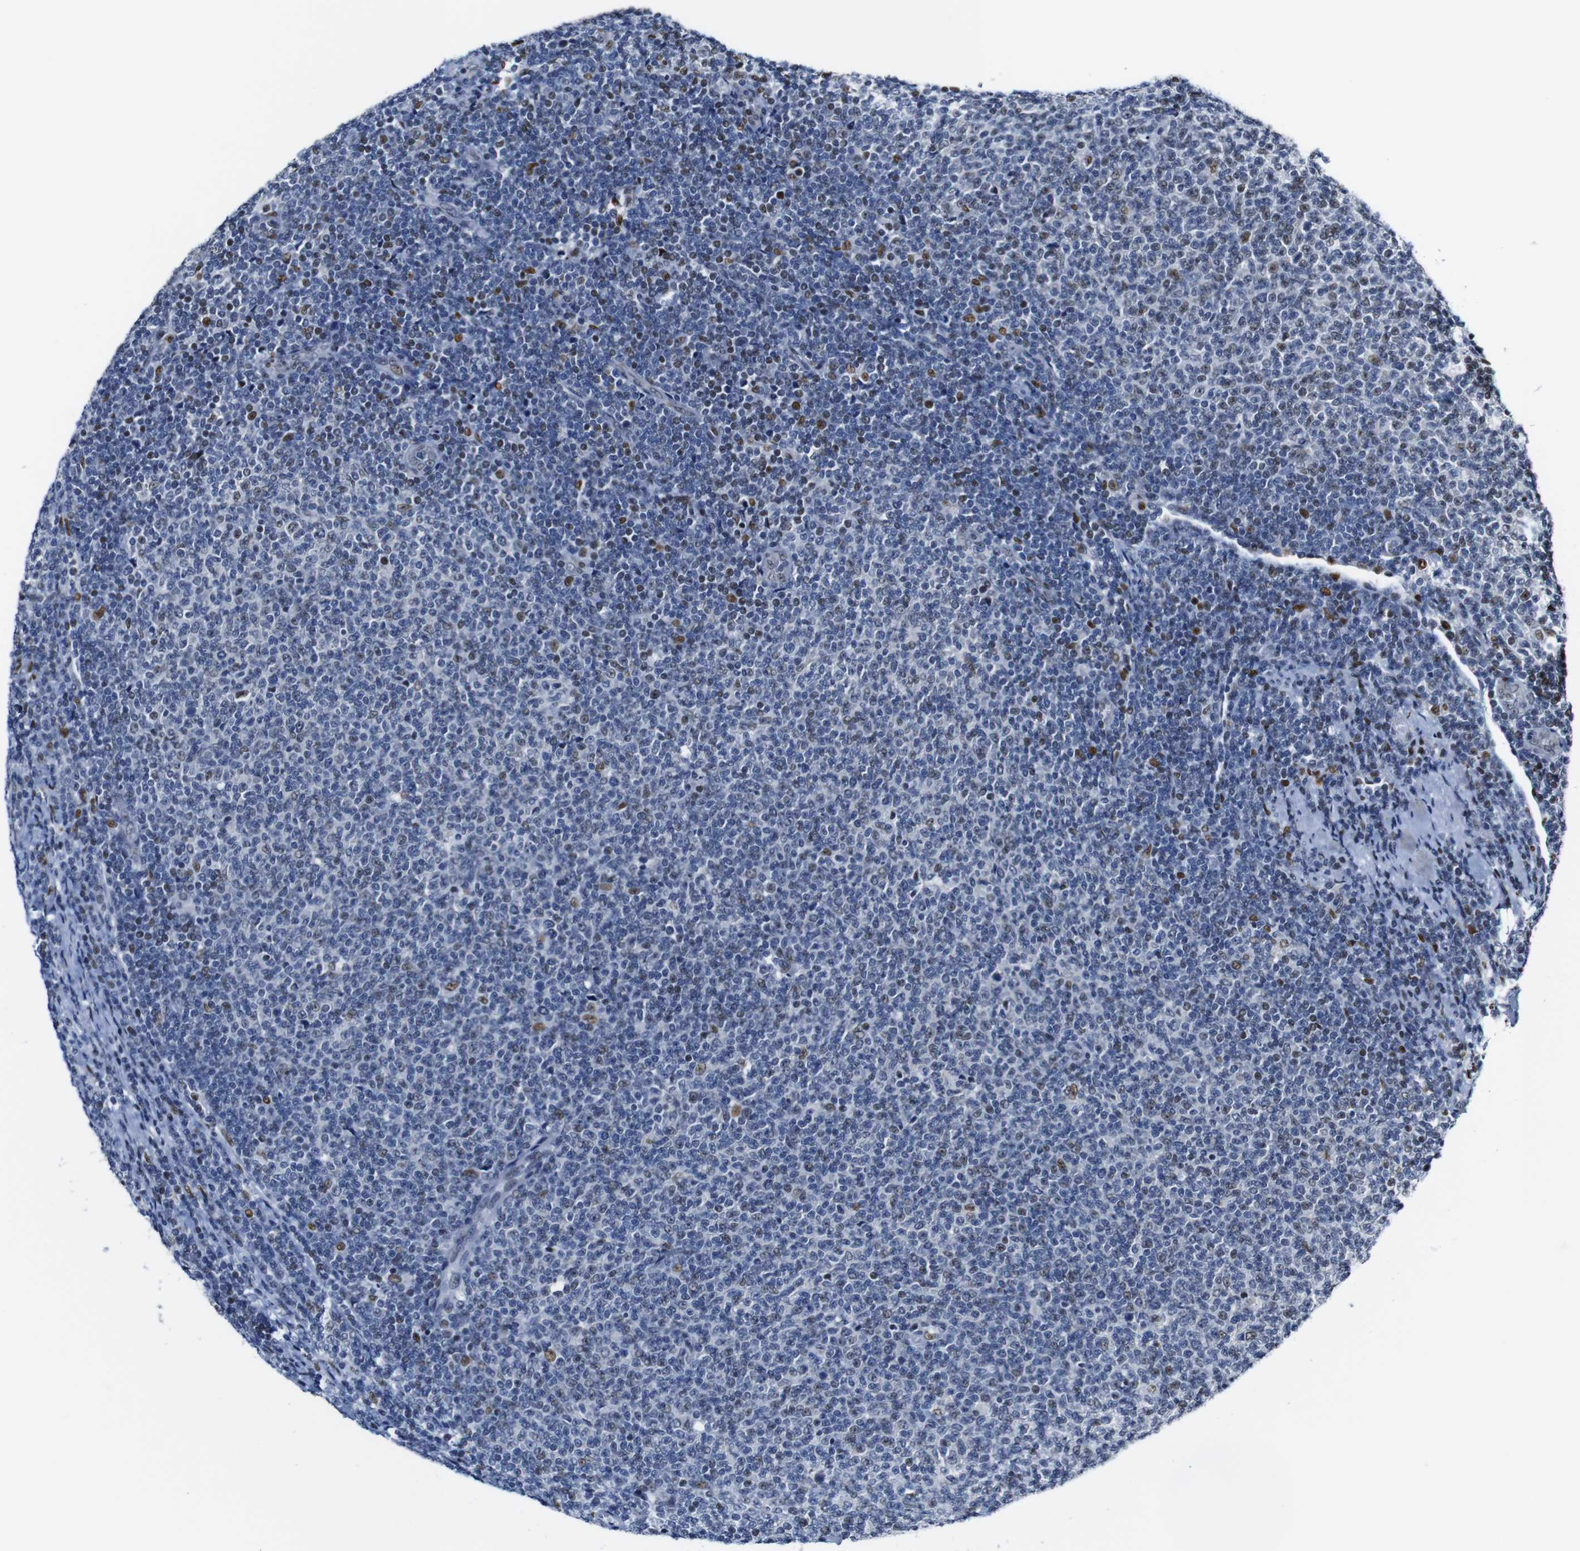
{"staining": {"intensity": "strong", "quantity": "<25%", "location": "nuclear"}, "tissue": "lymphoma", "cell_type": "Tumor cells", "image_type": "cancer", "snomed": [{"axis": "morphology", "description": "Malignant lymphoma, non-Hodgkin's type, Low grade"}, {"axis": "topography", "description": "Lymph node"}], "caption": "IHC histopathology image of low-grade malignant lymphoma, non-Hodgkin's type stained for a protein (brown), which reveals medium levels of strong nuclear staining in about <25% of tumor cells.", "gene": "GATA6", "patient": {"sex": "male", "age": 66}}